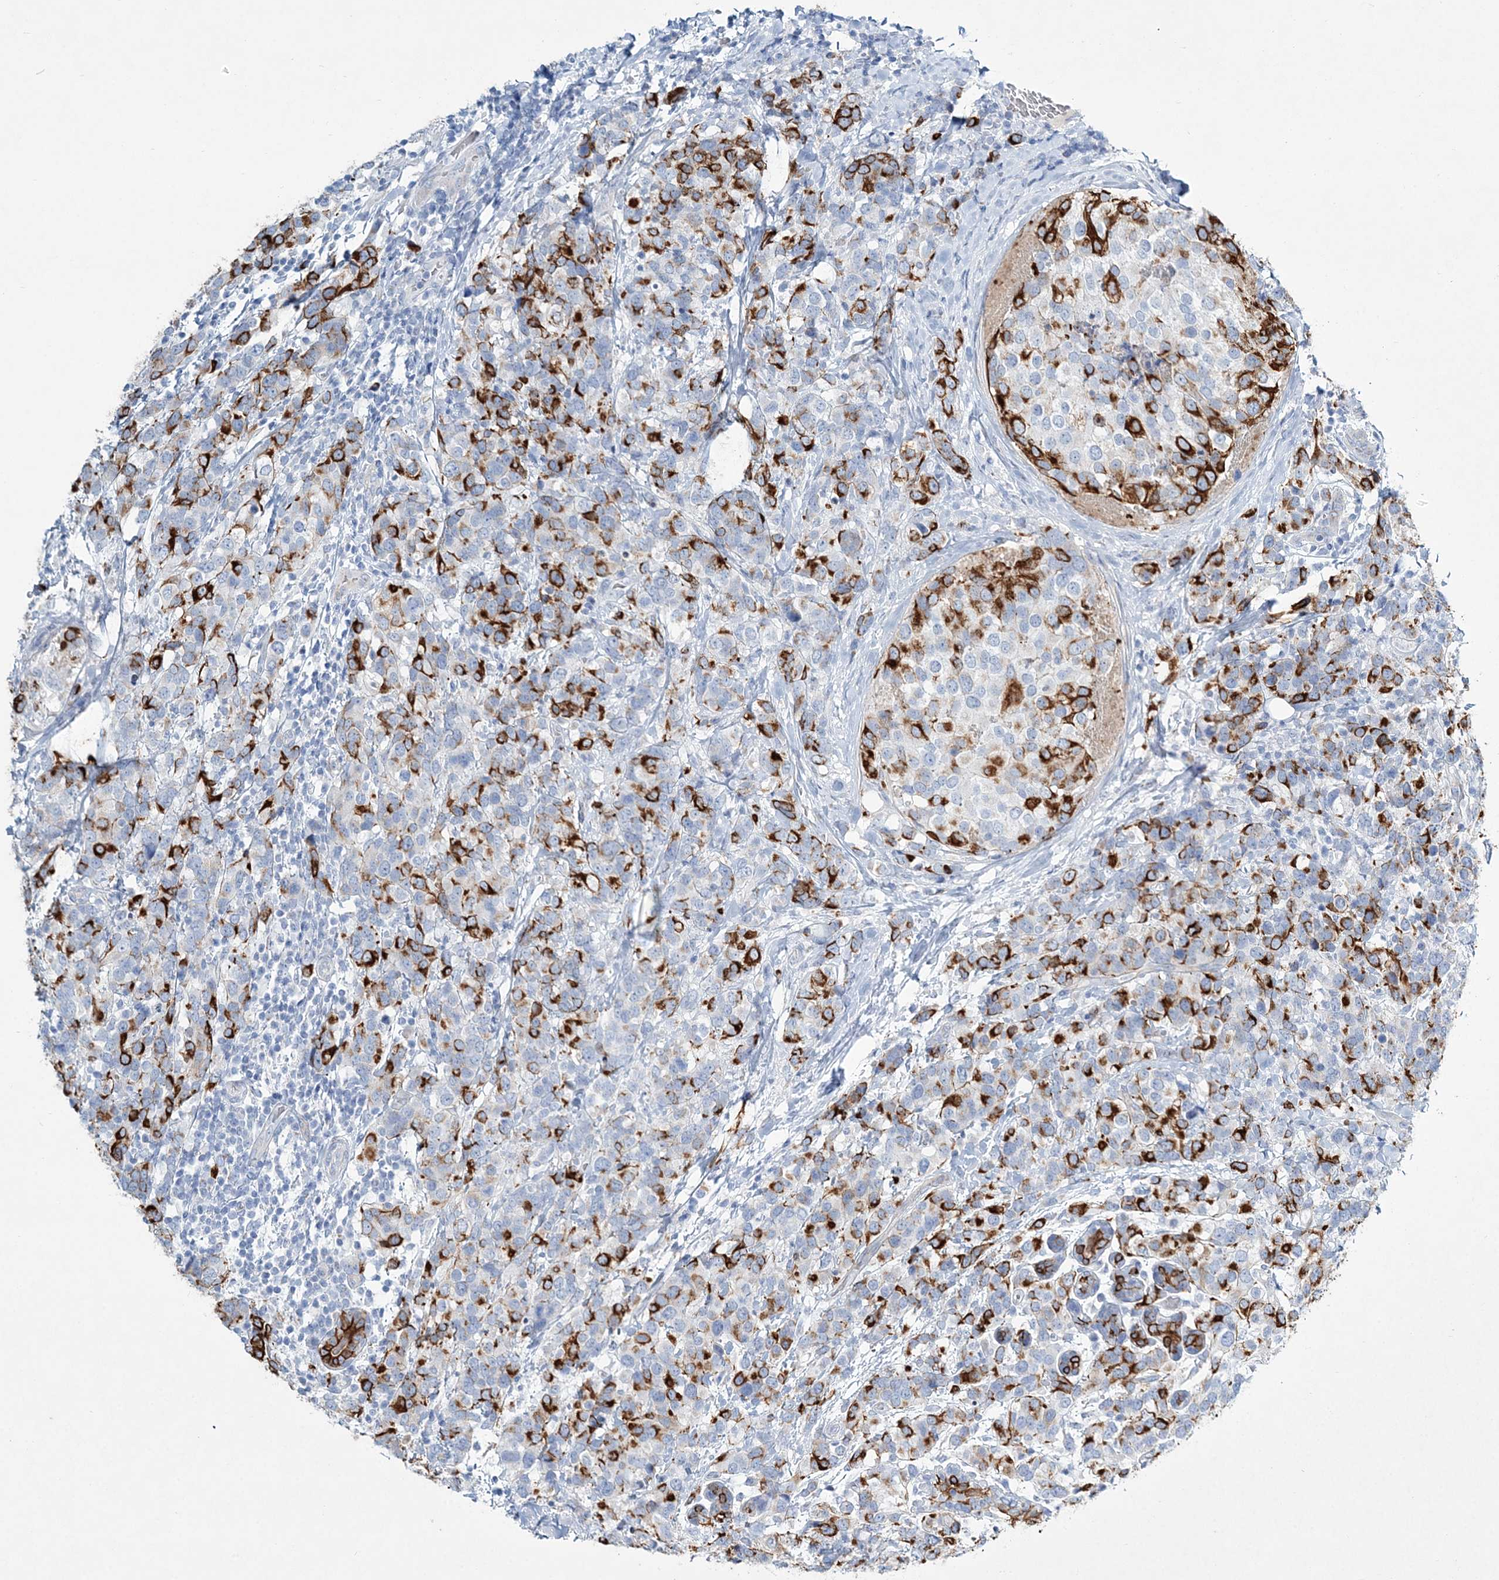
{"staining": {"intensity": "strong", "quantity": "25%-75%", "location": "cytoplasmic/membranous"}, "tissue": "breast cancer", "cell_type": "Tumor cells", "image_type": "cancer", "snomed": [{"axis": "morphology", "description": "Lobular carcinoma"}, {"axis": "topography", "description": "Breast"}], "caption": "Protein staining of breast cancer tissue displays strong cytoplasmic/membranous staining in approximately 25%-75% of tumor cells.", "gene": "ADGRL1", "patient": {"sex": "female", "age": 59}}